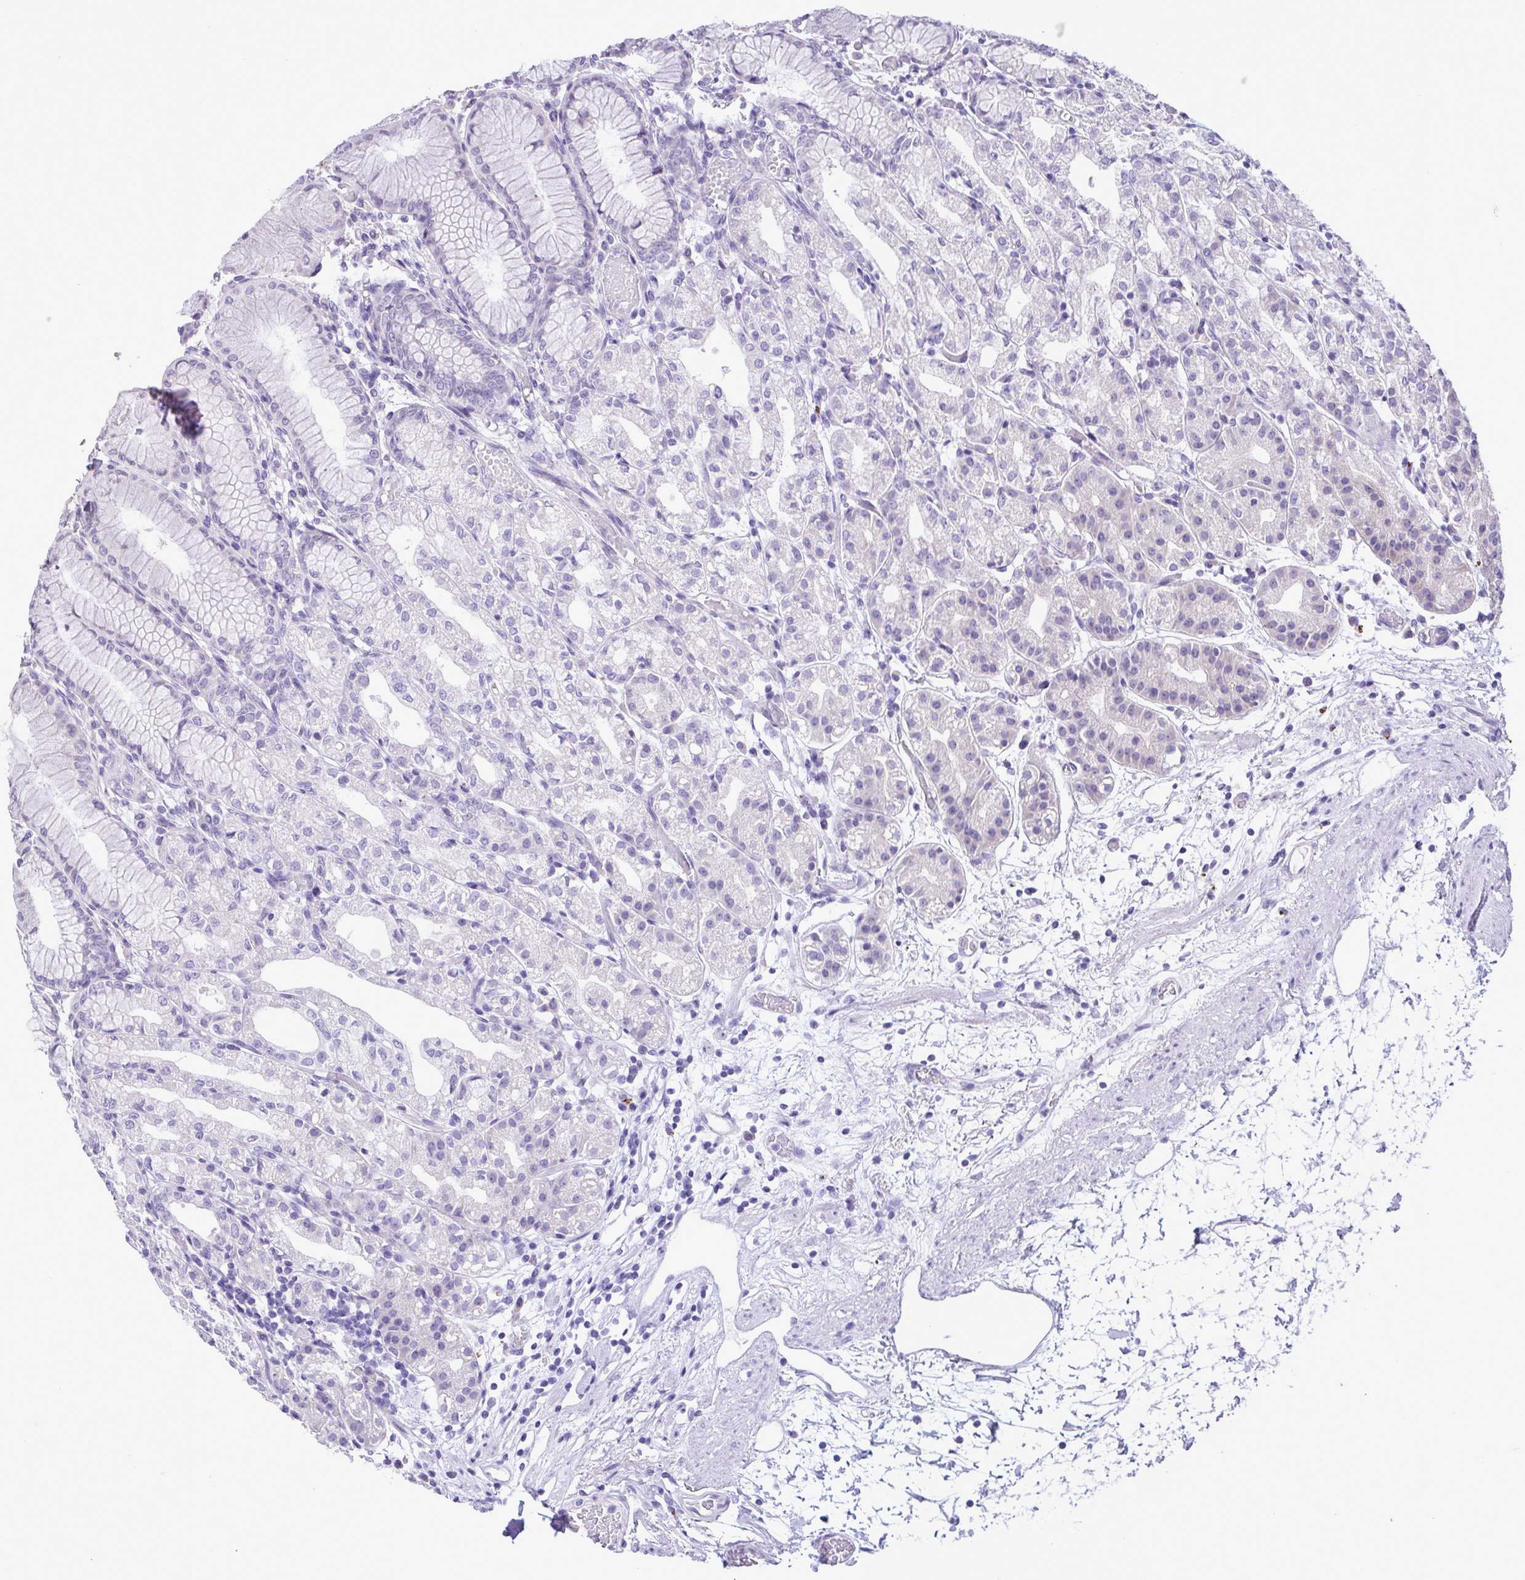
{"staining": {"intensity": "negative", "quantity": "none", "location": "none"}, "tissue": "stomach", "cell_type": "Glandular cells", "image_type": "normal", "snomed": [{"axis": "morphology", "description": "Normal tissue, NOS"}, {"axis": "topography", "description": "Stomach"}], "caption": "A high-resolution image shows immunohistochemistry (IHC) staining of unremarkable stomach, which displays no significant positivity in glandular cells.", "gene": "C4orf33", "patient": {"sex": "female", "age": 57}}